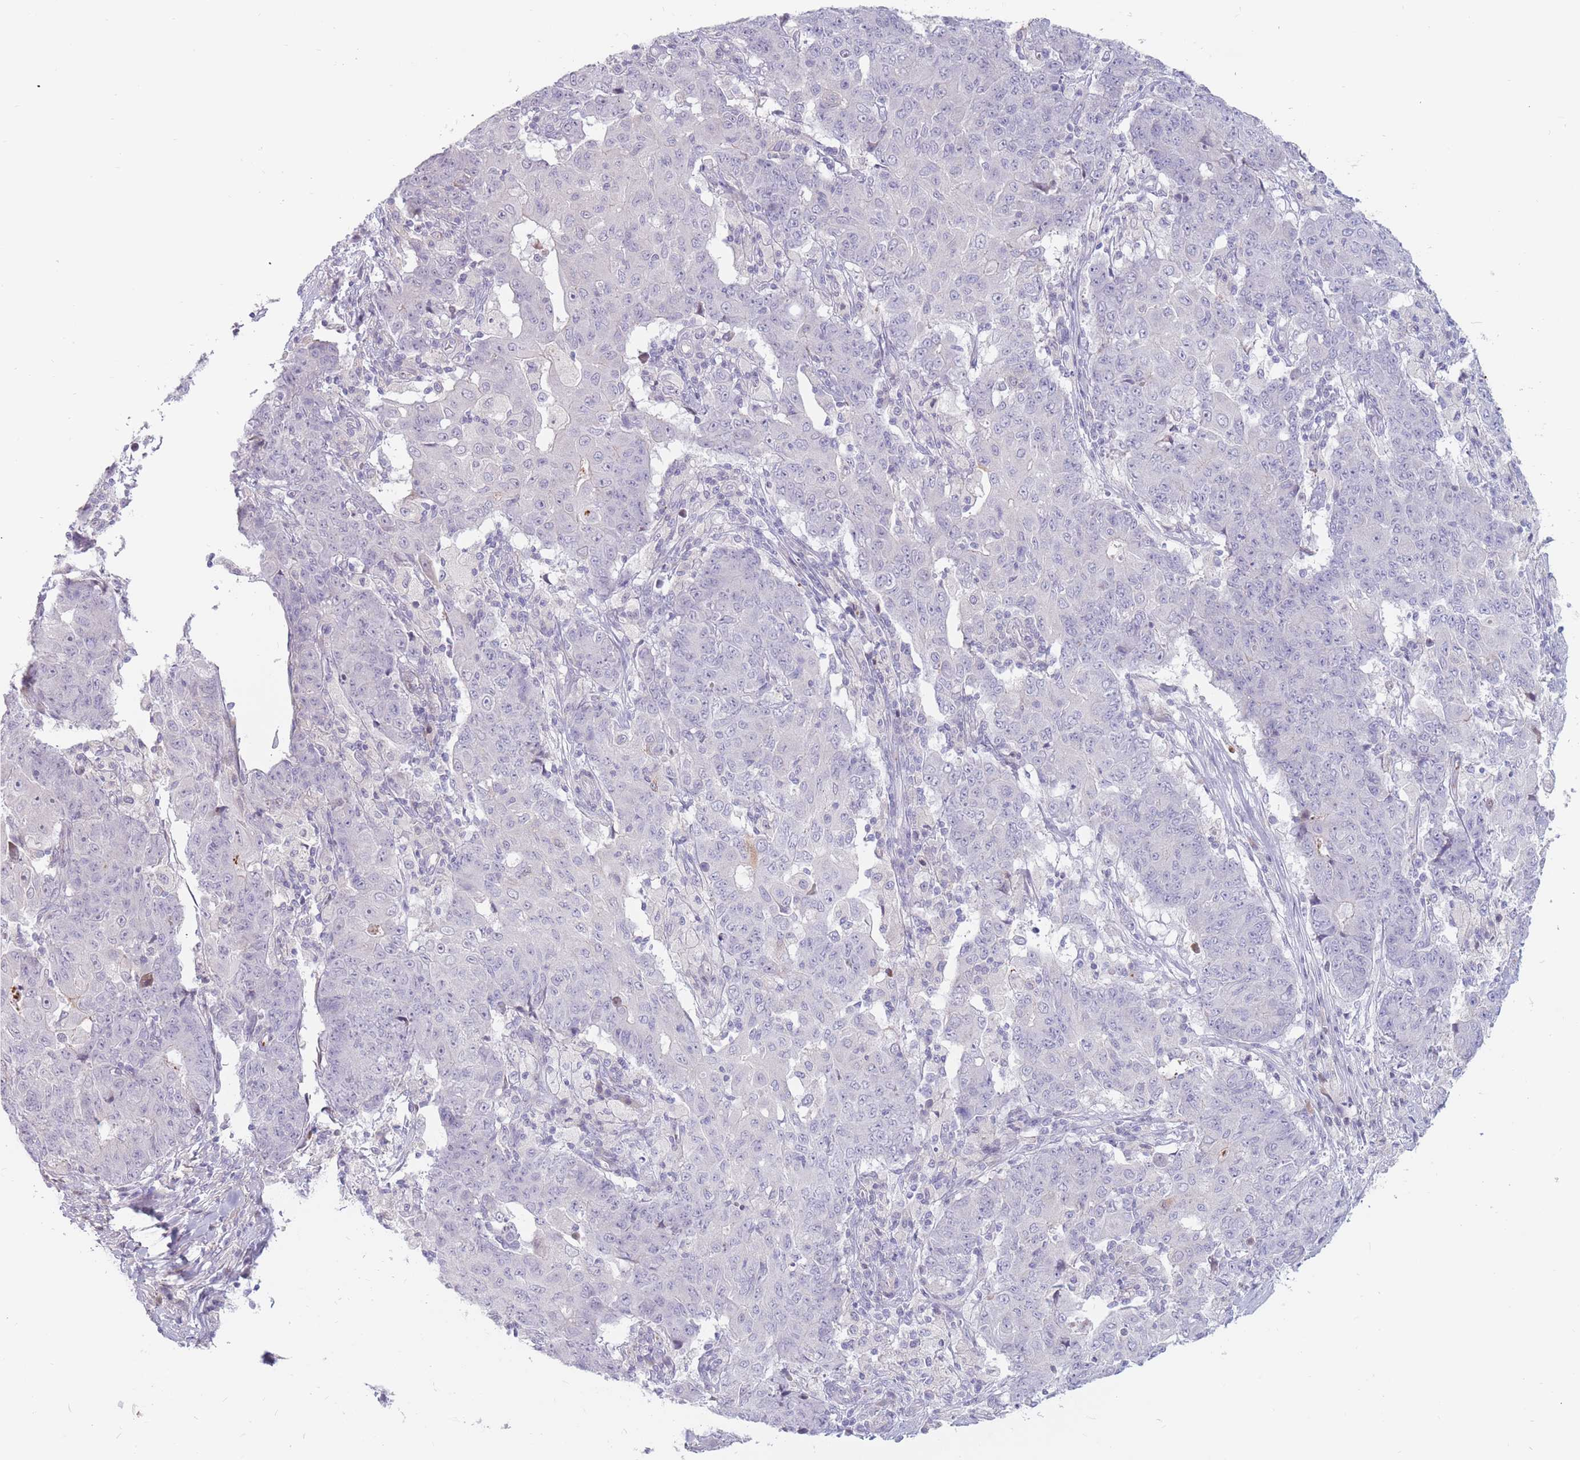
{"staining": {"intensity": "negative", "quantity": "none", "location": "none"}, "tissue": "ovarian cancer", "cell_type": "Tumor cells", "image_type": "cancer", "snomed": [{"axis": "morphology", "description": "Carcinoma, endometroid"}, {"axis": "topography", "description": "Ovary"}], "caption": "This is a image of immunohistochemistry staining of ovarian endometroid carcinoma, which shows no expression in tumor cells.", "gene": "PTGDR", "patient": {"sex": "female", "age": 42}}